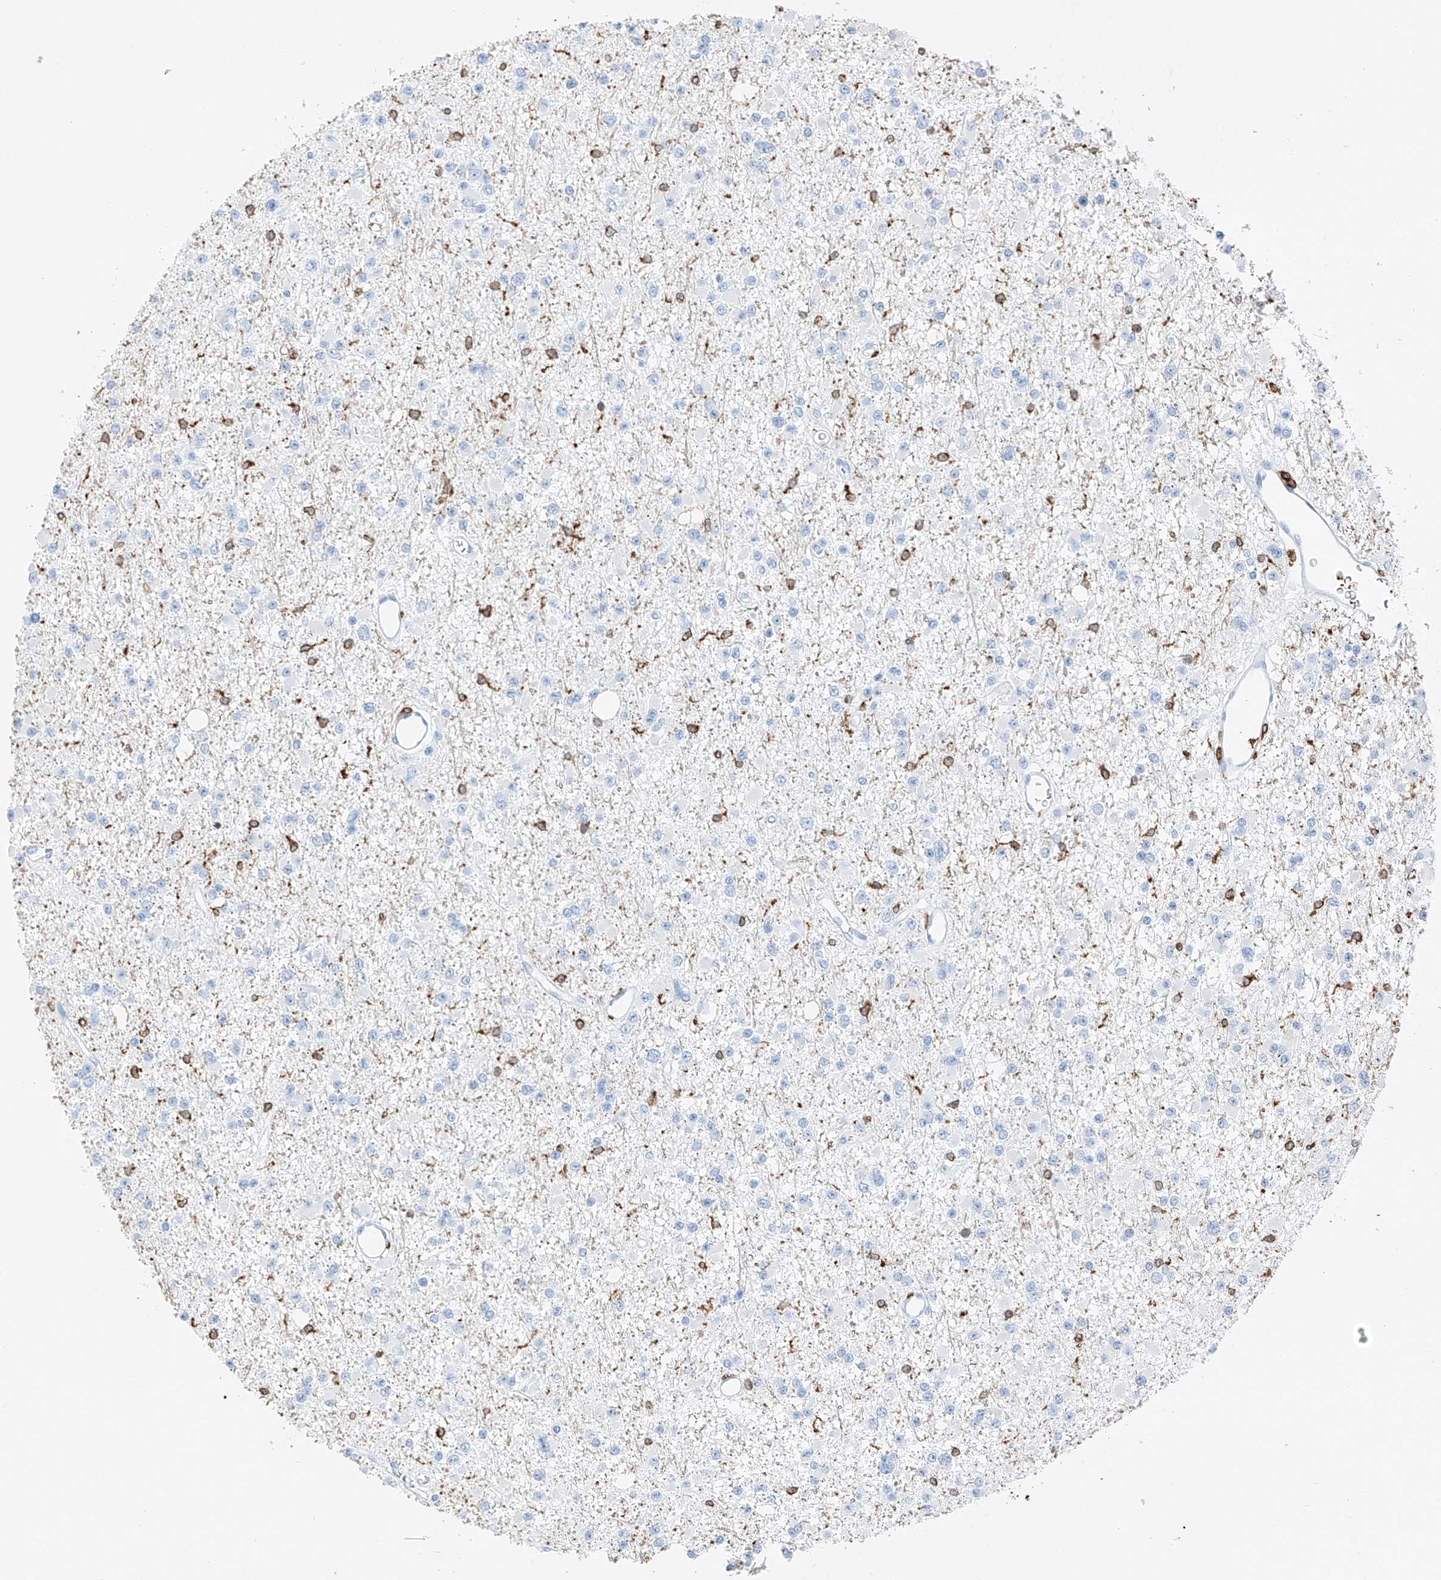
{"staining": {"intensity": "negative", "quantity": "none", "location": "none"}, "tissue": "glioma", "cell_type": "Tumor cells", "image_type": "cancer", "snomed": [{"axis": "morphology", "description": "Glioma, malignant, Low grade"}, {"axis": "topography", "description": "Brain"}], "caption": "An immunohistochemistry (IHC) histopathology image of glioma is shown. There is no staining in tumor cells of glioma.", "gene": "TBXAS1", "patient": {"sex": "female", "age": 22}}